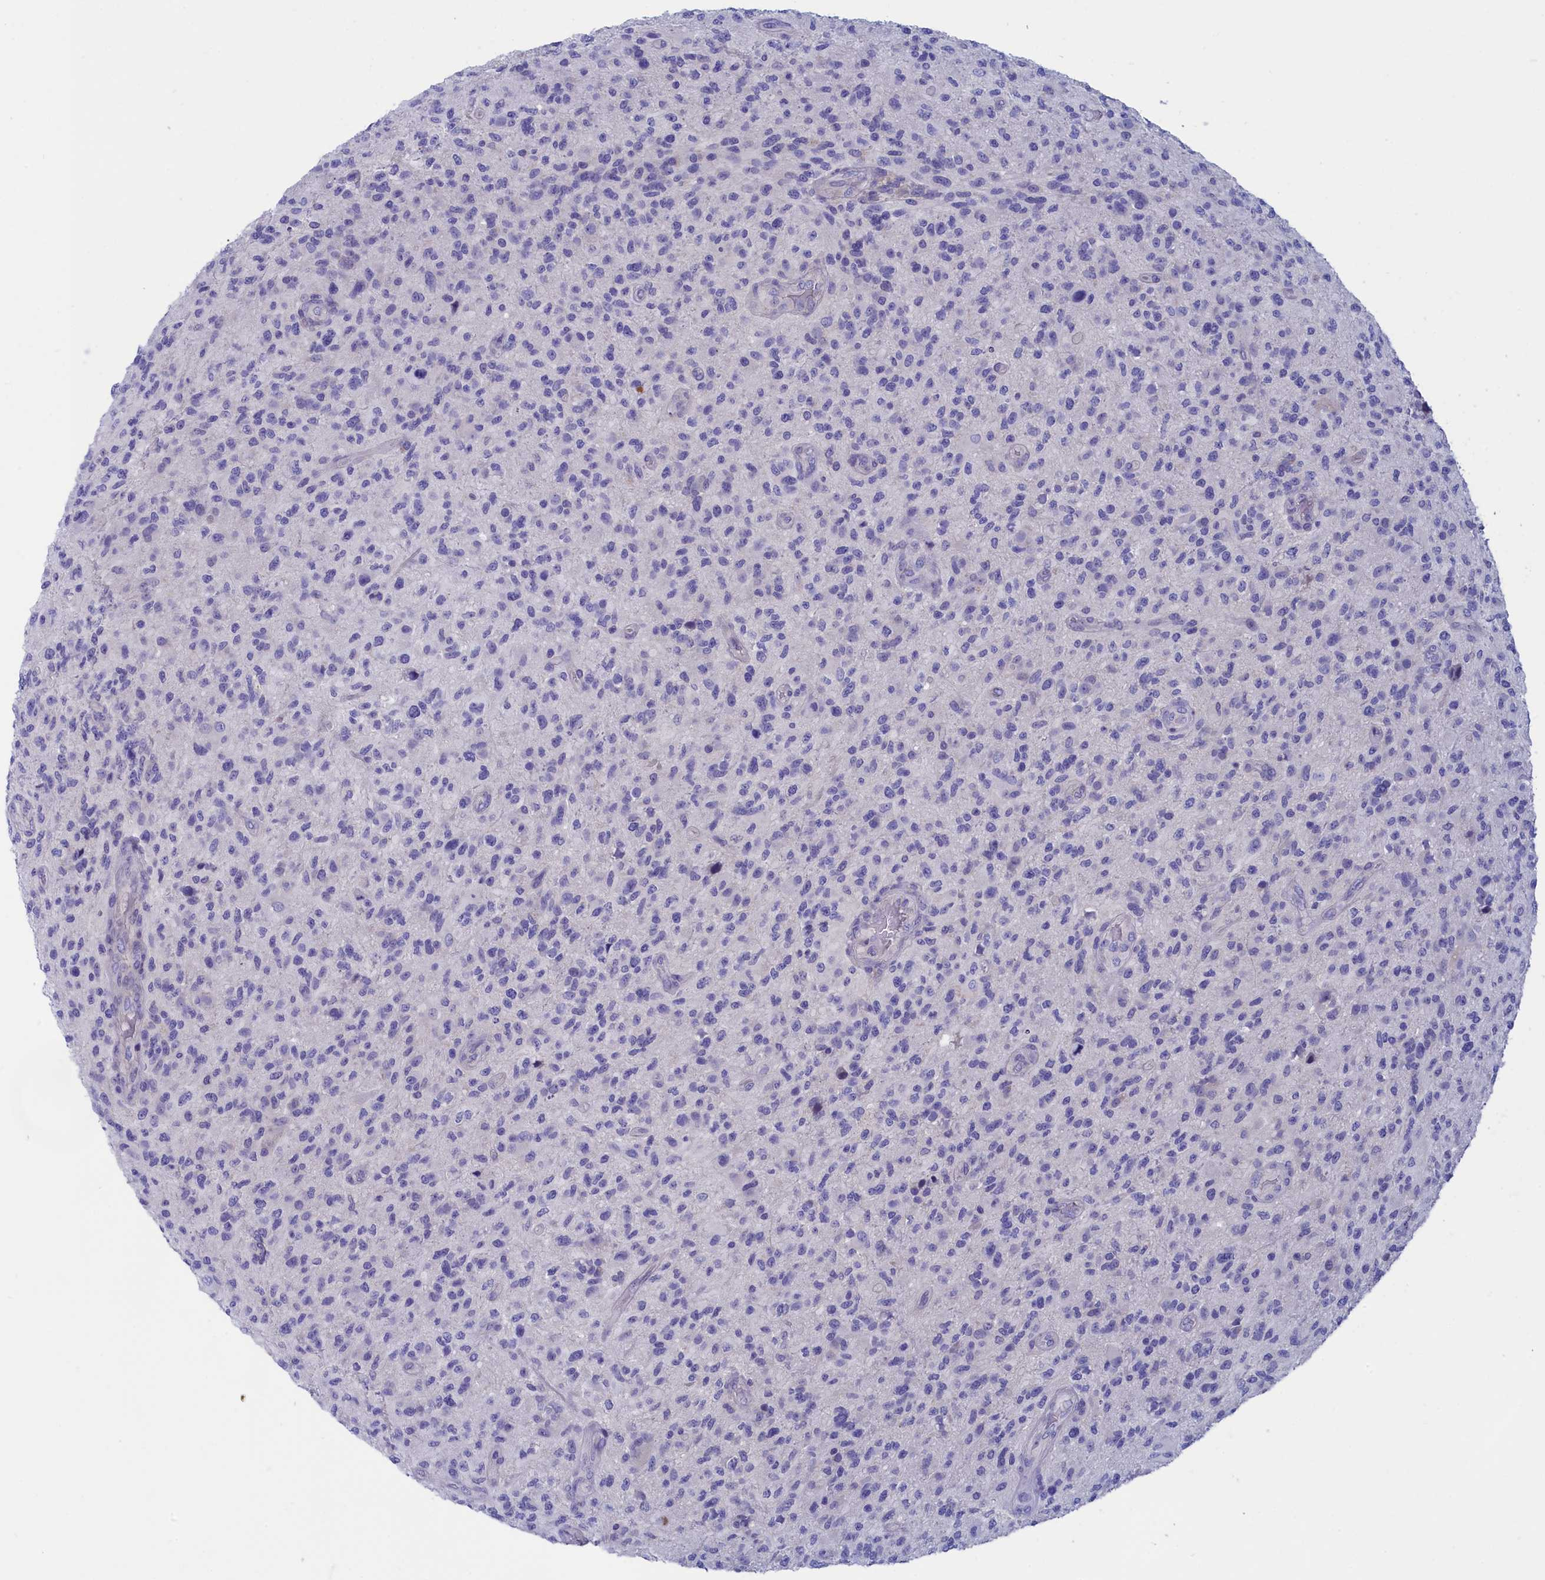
{"staining": {"intensity": "negative", "quantity": "none", "location": "none"}, "tissue": "glioma", "cell_type": "Tumor cells", "image_type": "cancer", "snomed": [{"axis": "morphology", "description": "Glioma, malignant, High grade"}, {"axis": "topography", "description": "Brain"}], "caption": "High magnification brightfield microscopy of glioma stained with DAB (3,3'-diaminobenzidine) (brown) and counterstained with hematoxylin (blue): tumor cells show no significant expression.", "gene": "VPS35L", "patient": {"sex": "male", "age": 47}}